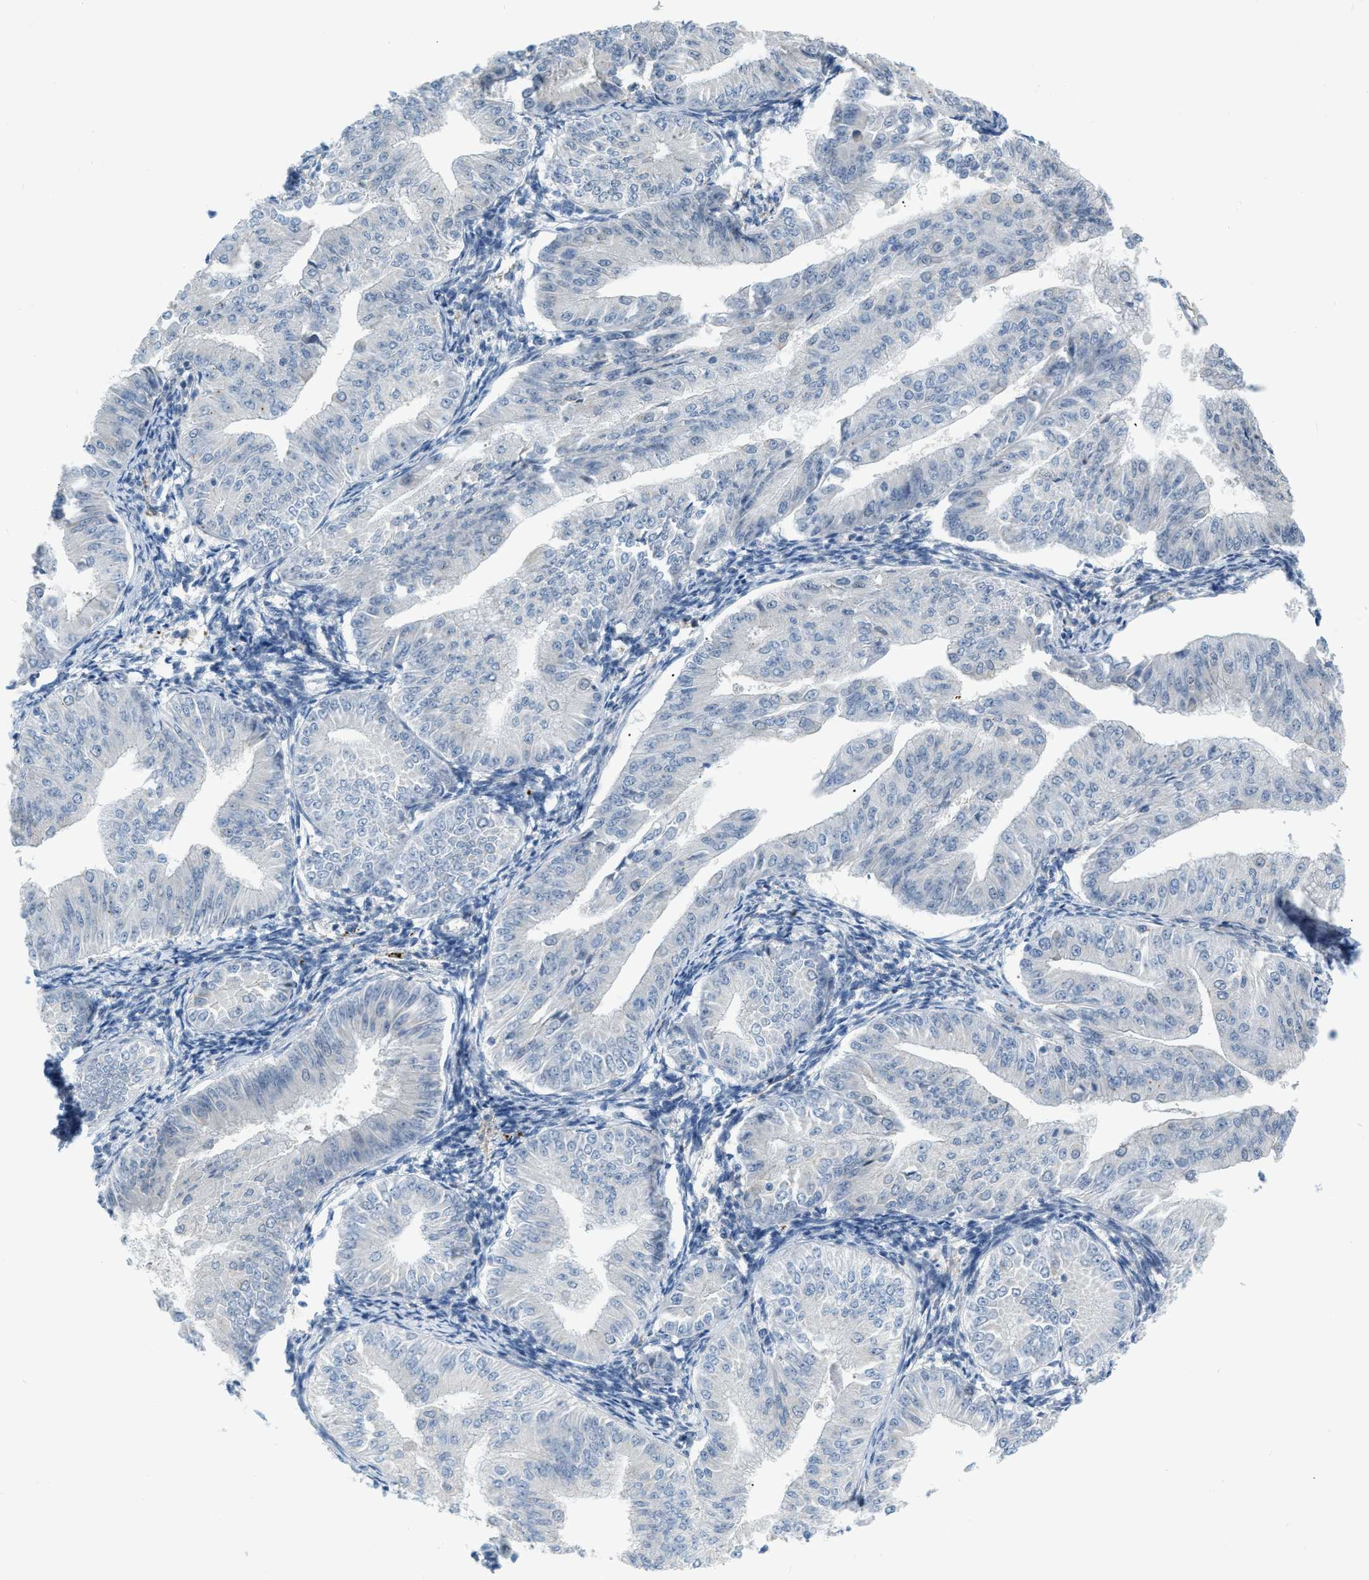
{"staining": {"intensity": "negative", "quantity": "none", "location": "none"}, "tissue": "endometrial cancer", "cell_type": "Tumor cells", "image_type": "cancer", "snomed": [{"axis": "morphology", "description": "Normal tissue, NOS"}, {"axis": "morphology", "description": "Adenocarcinoma, NOS"}, {"axis": "topography", "description": "Endometrium"}], "caption": "A histopathology image of human endometrial cancer is negative for staining in tumor cells.", "gene": "ZNF408", "patient": {"sex": "female", "age": 53}}